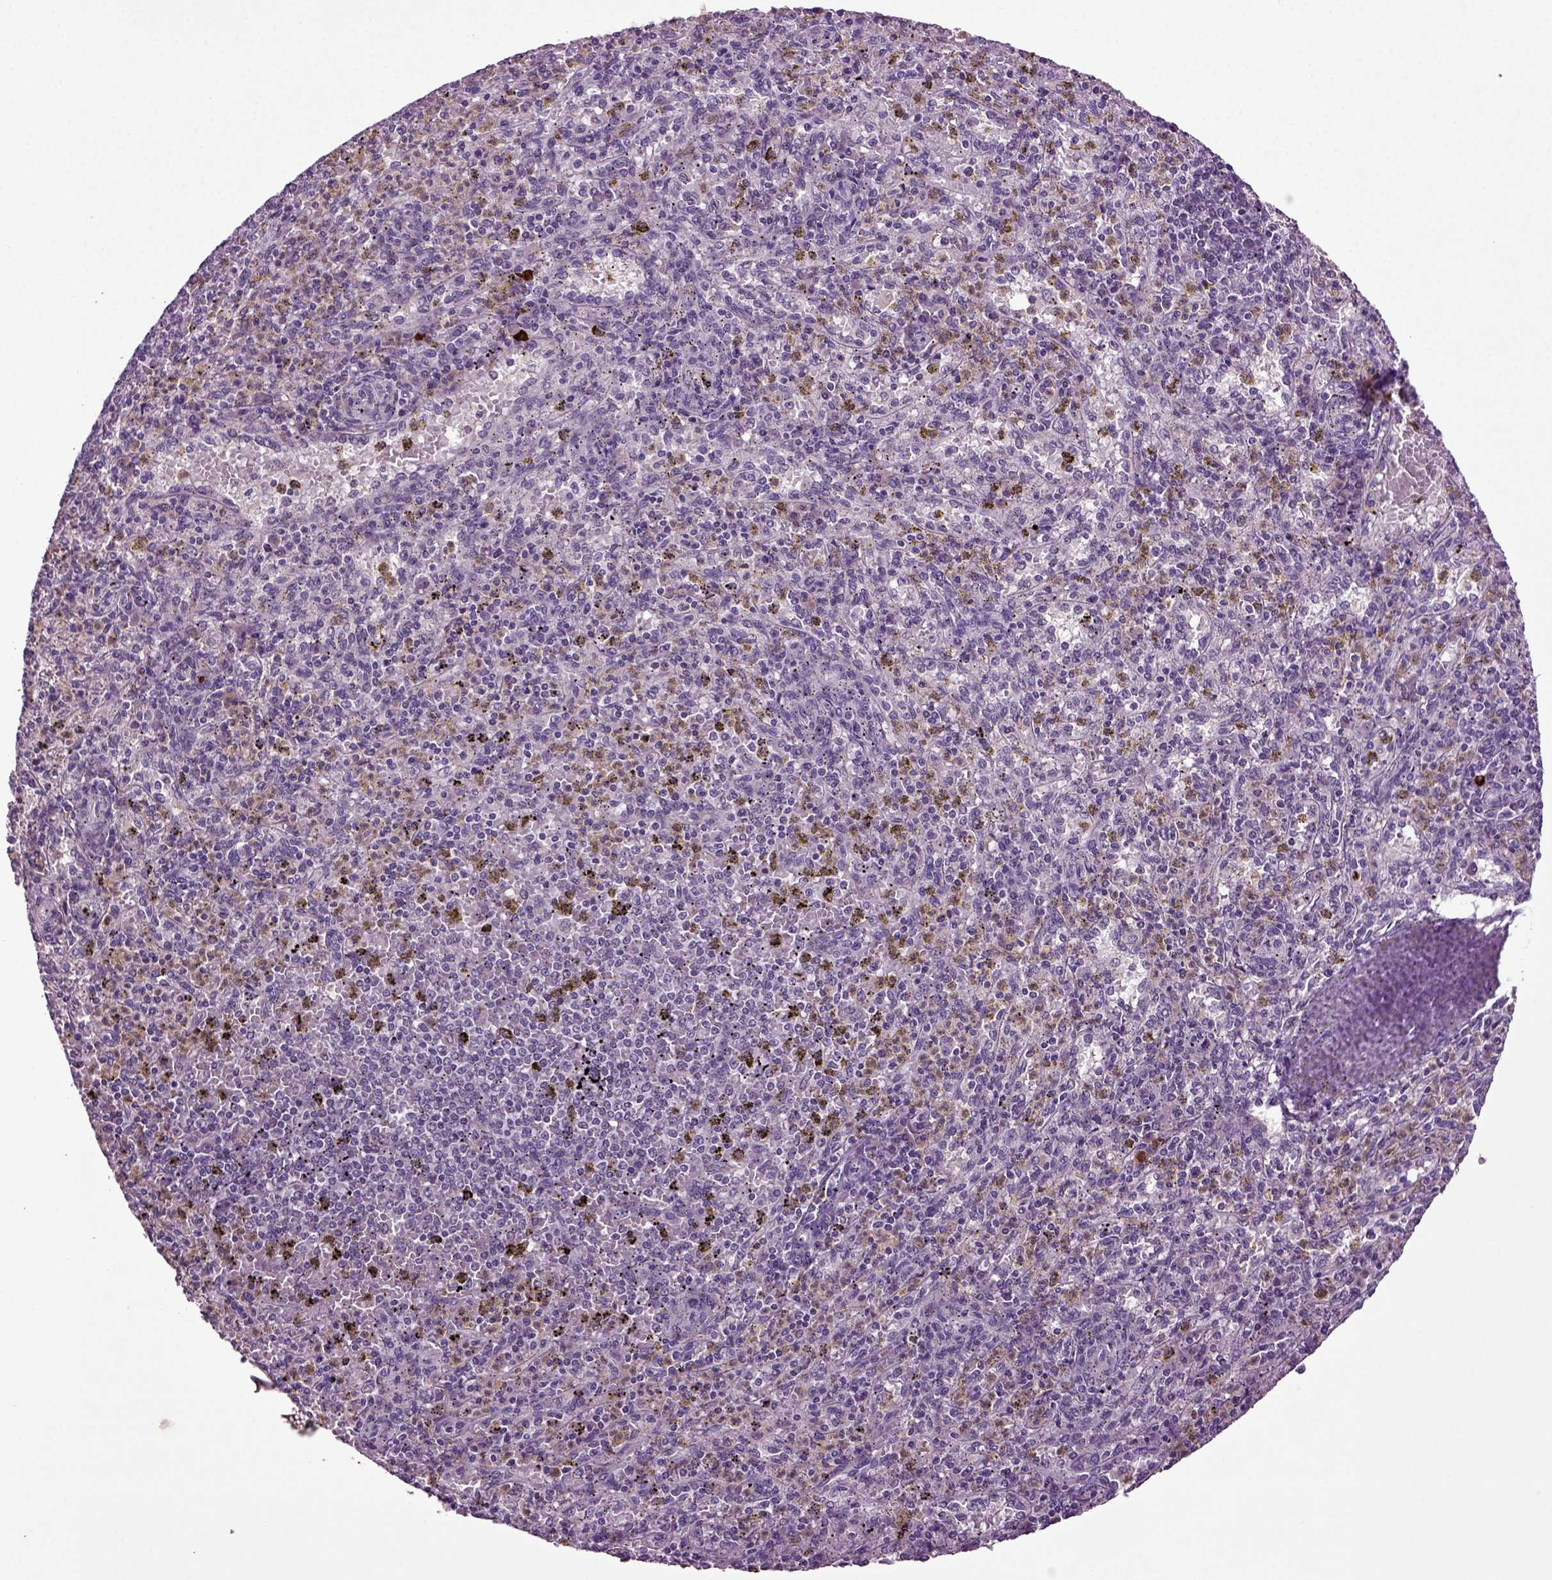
{"staining": {"intensity": "negative", "quantity": "none", "location": "none"}, "tissue": "spleen", "cell_type": "Cells in red pulp", "image_type": "normal", "snomed": [{"axis": "morphology", "description": "Normal tissue, NOS"}, {"axis": "topography", "description": "Spleen"}], "caption": "A micrograph of spleen stained for a protein shows no brown staining in cells in red pulp. The staining is performed using DAB brown chromogen with nuclei counter-stained in using hematoxylin.", "gene": "FGF11", "patient": {"sex": "male", "age": 60}}